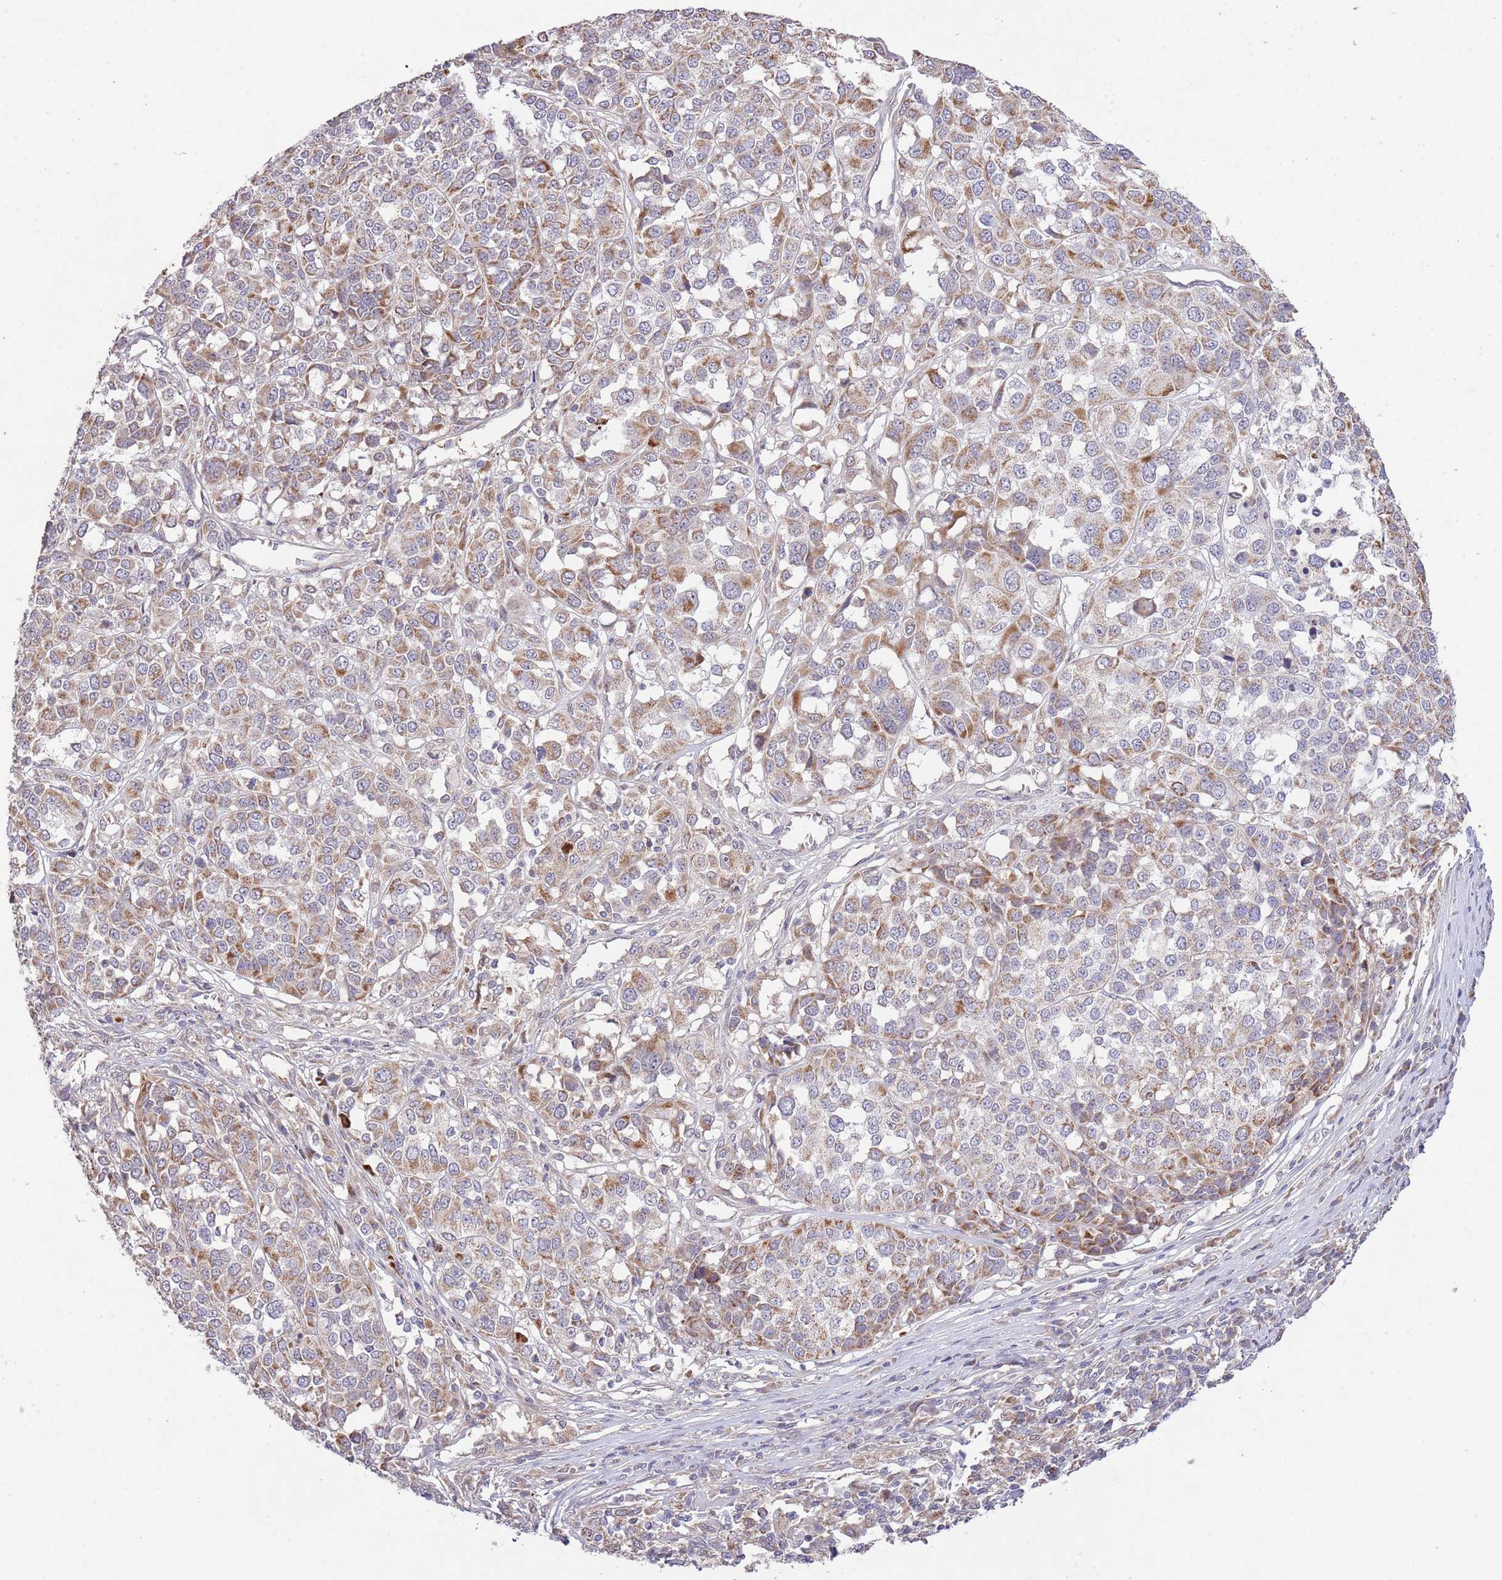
{"staining": {"intensity": "moderate", "quantity": "25%-75%", "location": "cytoplasmic/membranous"}, "tissue": "melanoma", "cell_type": "Tumor cells", "image_type": "cancer", "snomed": [{"axis": "morphology", "description": "Malignant melanoma, Metastatic site"}, {"axis": "topography", "description": "Lymph node"}], "caption": "Brown immunohistochemical staining in melanoma displays moderate cytoplasmic/membranous staining in approximately 25%-75% of tumor cells. Using DAB (brown) and hematoxylin (blue) stains, captured at high magnification using brightfield microscopy.", "gene": "IVD", "patient": {"sex": "male", "age": 44}}